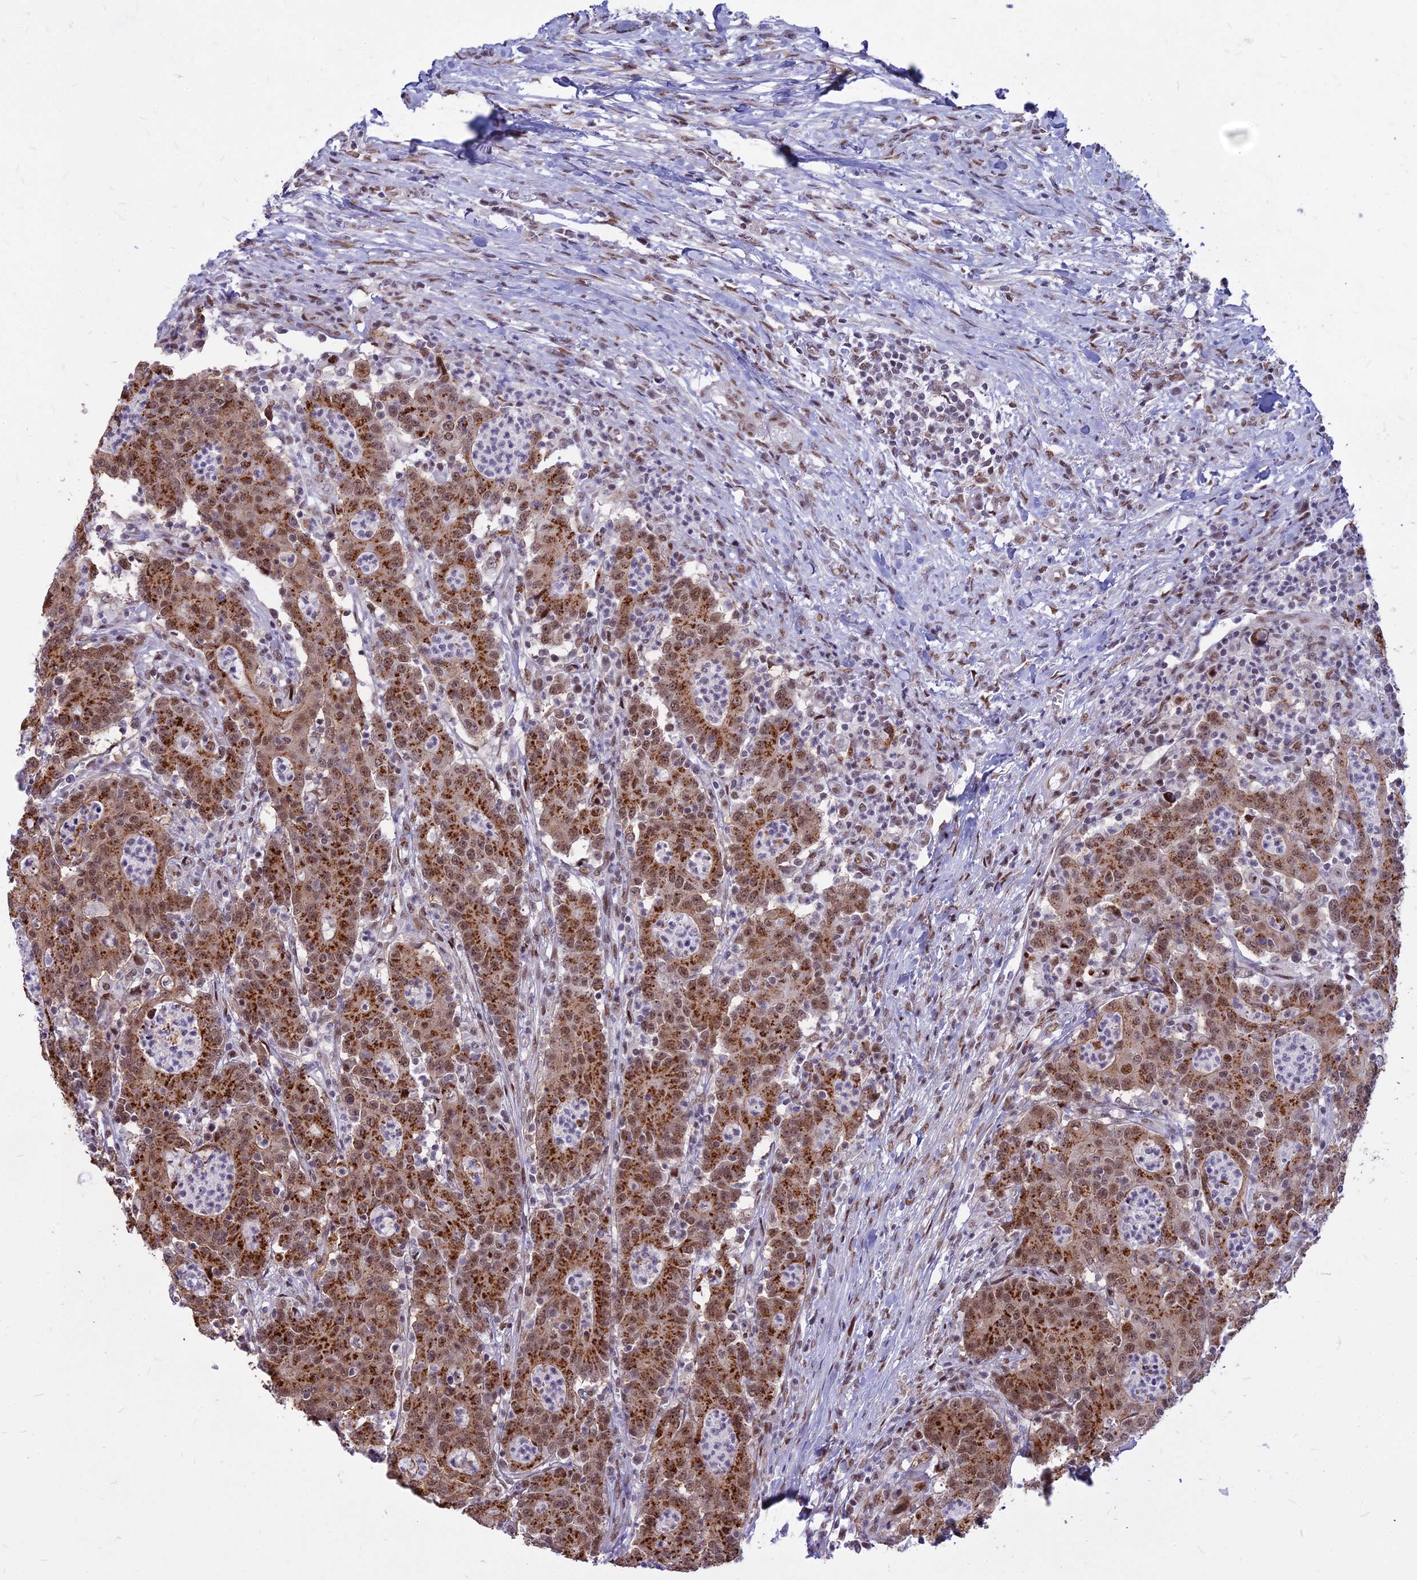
{"staining": {"intensity": "moderate", "quantity": ">75%", "location": "cytoplasmic/membranous,nuclear"}, "tissue": "colorectal cancer", "cell_type": "Tumor cells", "image_type": "cancer", "snomed": [{"axis": "morphology", "description": "Adenocarcinoma, NOS"}, {"axis": "topography", "description": "Colon"}], "caption": "The image reveals immunohistochemical staining of adenocarcinoma (colorectal). There is moderate cytoplasmic/membranous and nuclear positivity is identified in about >75% of tumor cells.", "gene": "ALG10", "patient": {"sex": "male", "age": 83}}